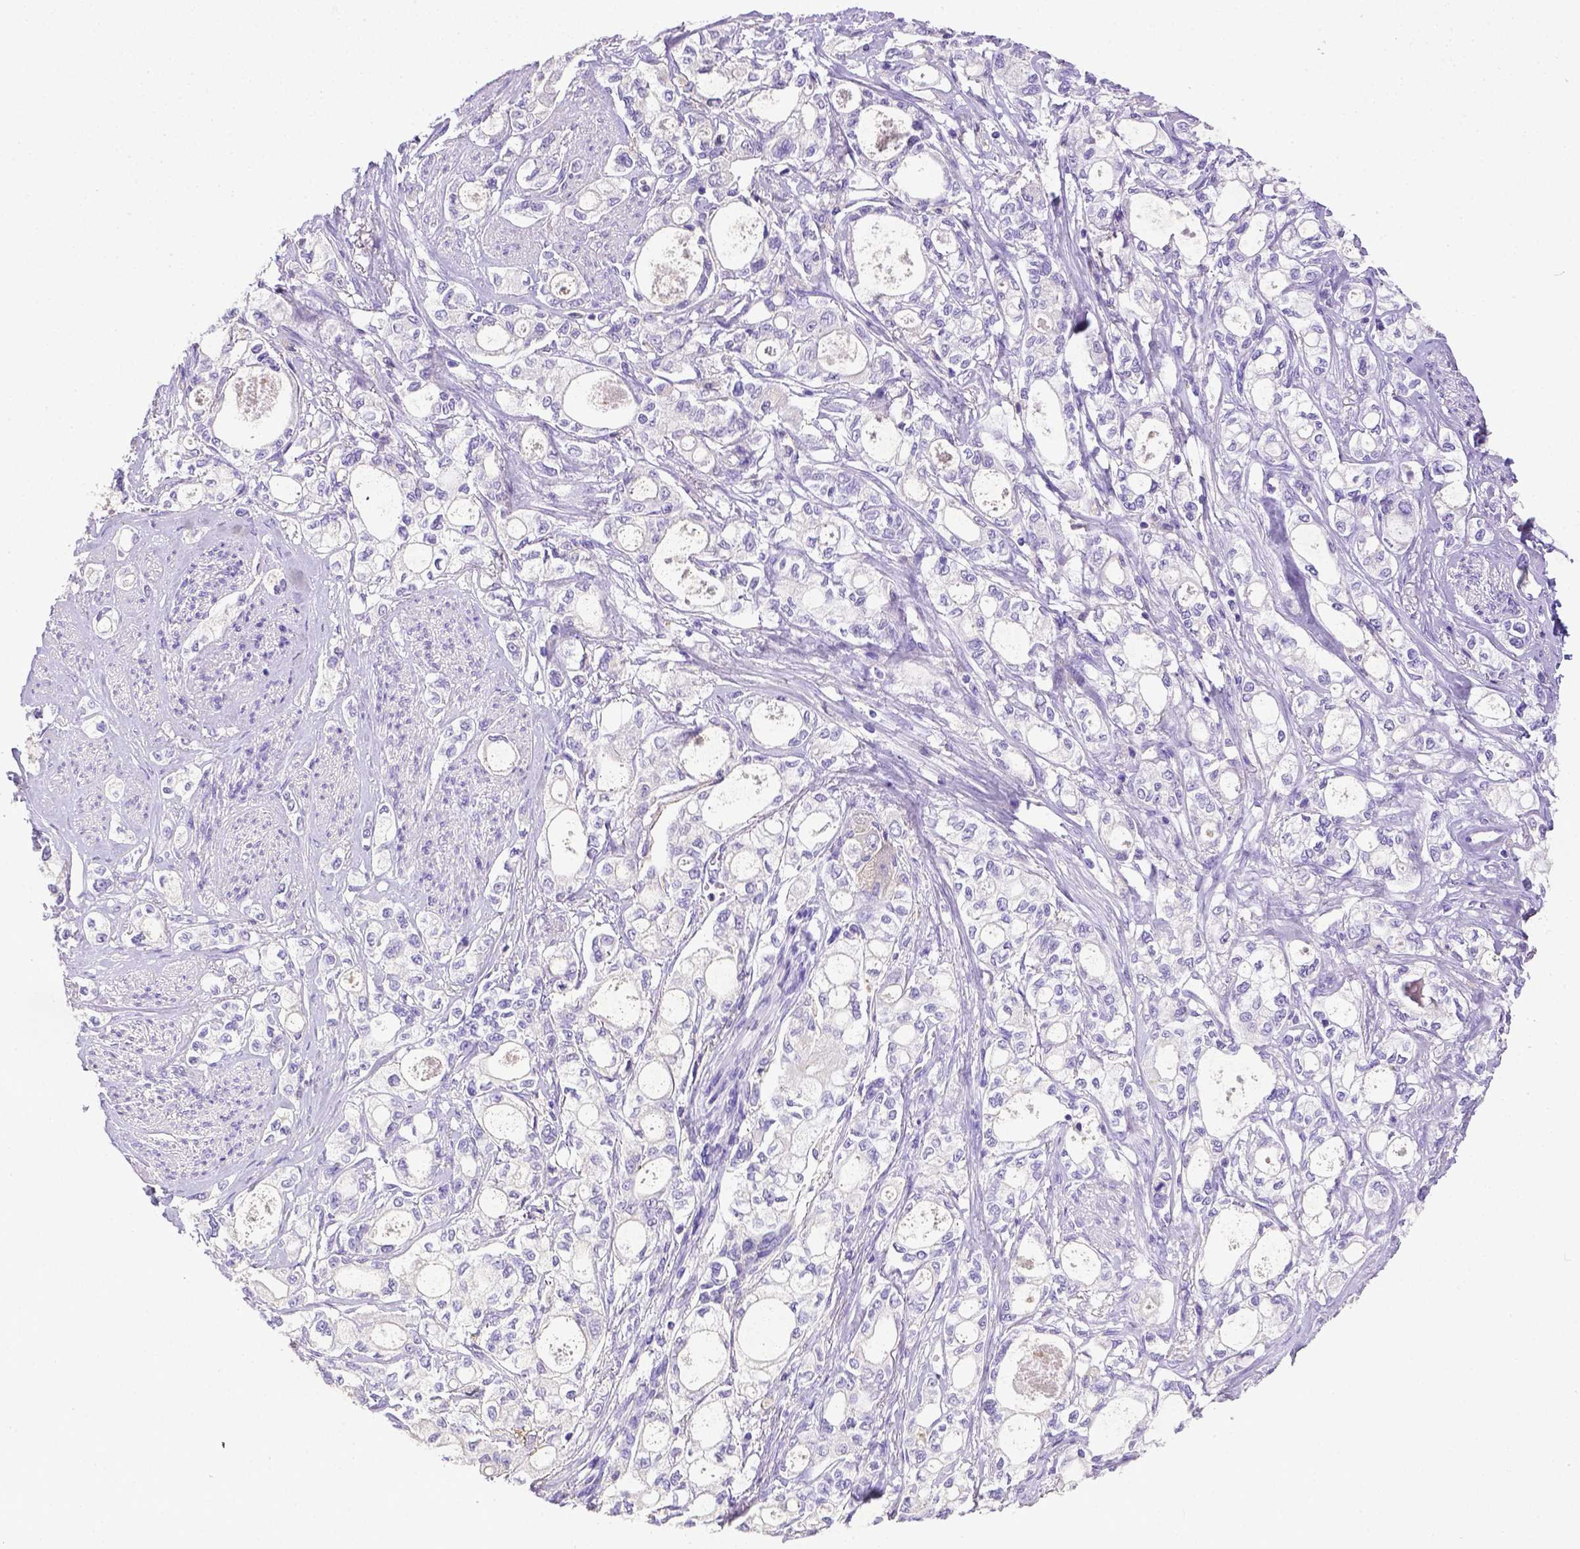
{"staining": {"intensity": "negative", "quantity": "none", "location": "none"}, "tissue": "stomach cancer", "cell_type": "Tumor cells", "image_type": "cancer", "snomed": [{"axis": "morphology", "description": "Adenocarcinoma, NOS"}, {"axis": "topography", "description": "Stomach"}], "caption": "The image demonstrates no staining of tumor cells in stomach adenocarcinoma. (Immunohistochemistry, brightfield microscopy, high magnification).", "gene": "CD40", "patient": {"sex": "male", "age": 63}}